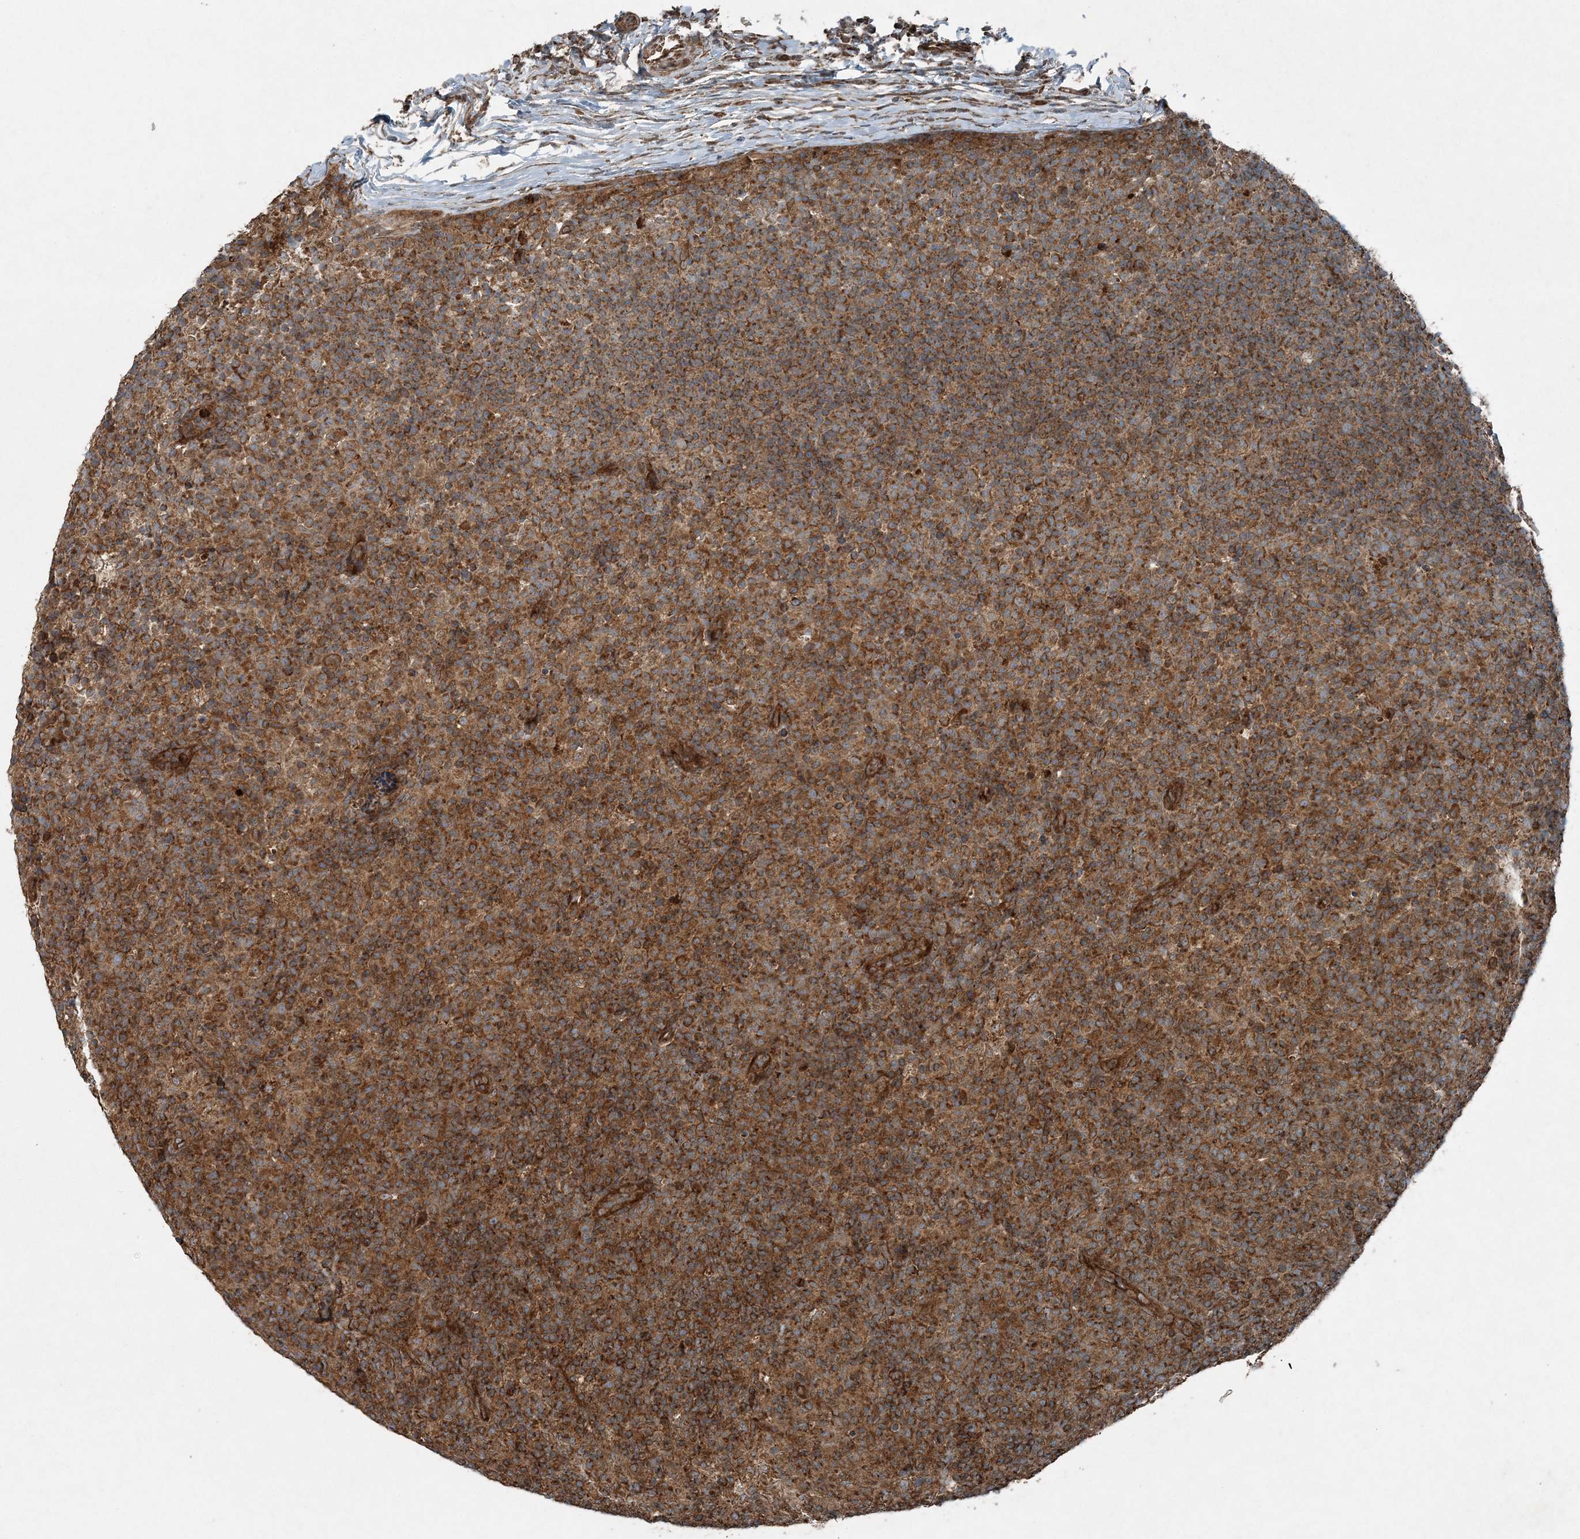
{"staining": {"intensity": "moderate", "quantity": ">75%", "location": "cytoplasmic/membranous"}, "tissue": "lymph node", "cell_type": "Germinal center cells", "image_type": "normal", "snomed": [{"axis": "morphology", "description": "Normal tissue, NOS"}, {"axis": "morphology", "description": "Inflammation, NOS"}, {"axis": "topography", "description": "Lymph node"}], "caption": "Benign lymph node displays moderate cytoplasmic/membranous positivity in approximately >75% of germinal center cells, visualized by immunohistochemistry. Using DAB (brown) and hematoxylin (blue) stains, captured at high magnification using brightfield microscopy.", "gene": "COPS7B", "patient": {"sex": "male", "age": 55}}